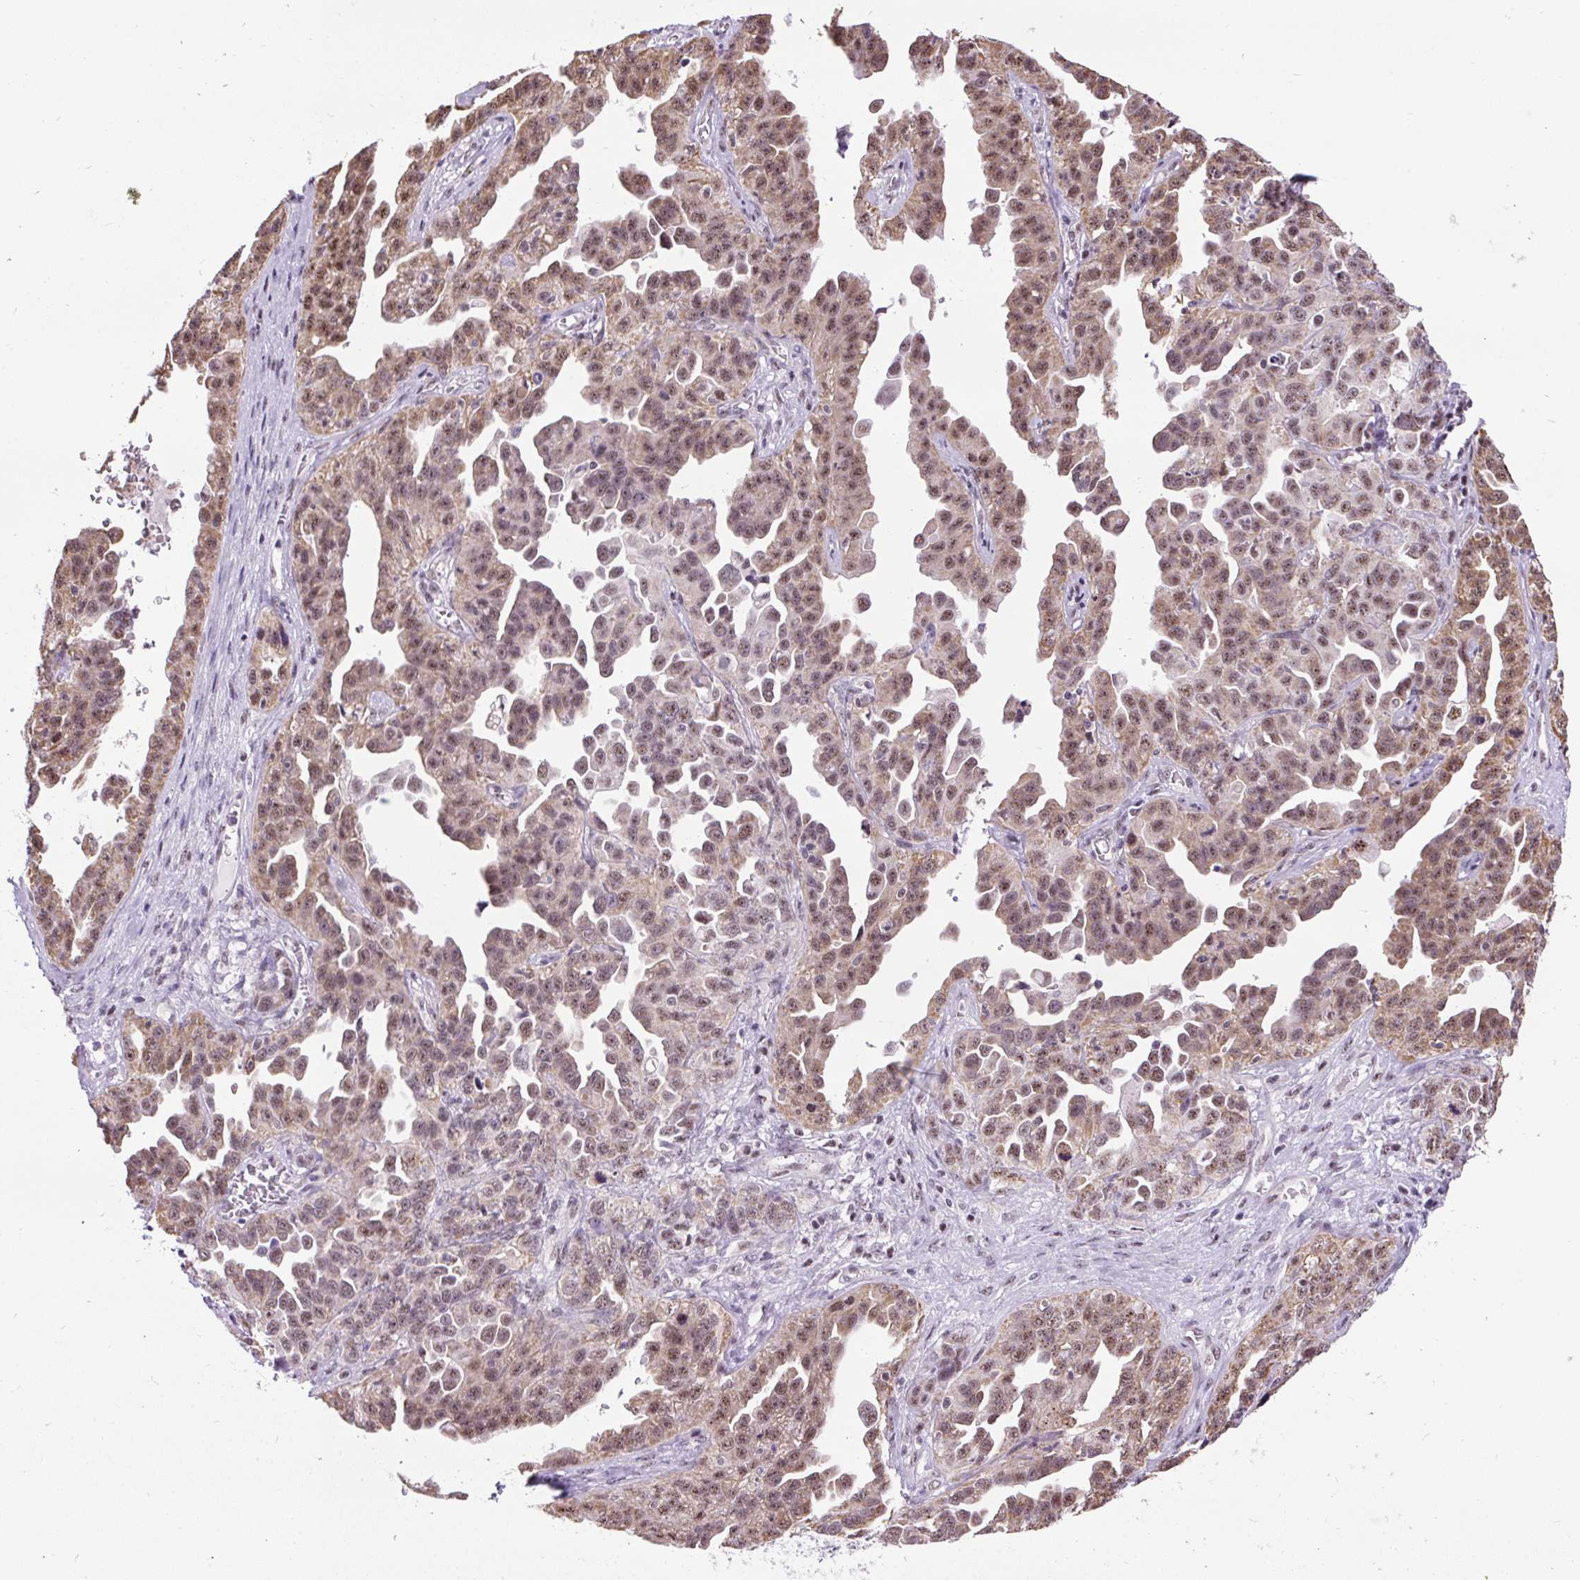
{"staining": {"intensity": "moderate", "quantity": ">75%", "location": "nuclear"}, "tissue": "ovarian cancer", "cell_type": "Tumor cells", "image_type": "cancer", "snomed": [{"axis": "morphology", "description": "Cystadenocarcinoma, serous, NOS"}, {"axis": "topography", "description": "Ovary"}], "caption": "IHC image of human ovarian cancer stained for a protein (brown), which reveals medium levels of moderate nuclear staining in approximately >75% of tumor cells.", "gene": "SMC5", "patient": {"sex": "female", "age": 75}}